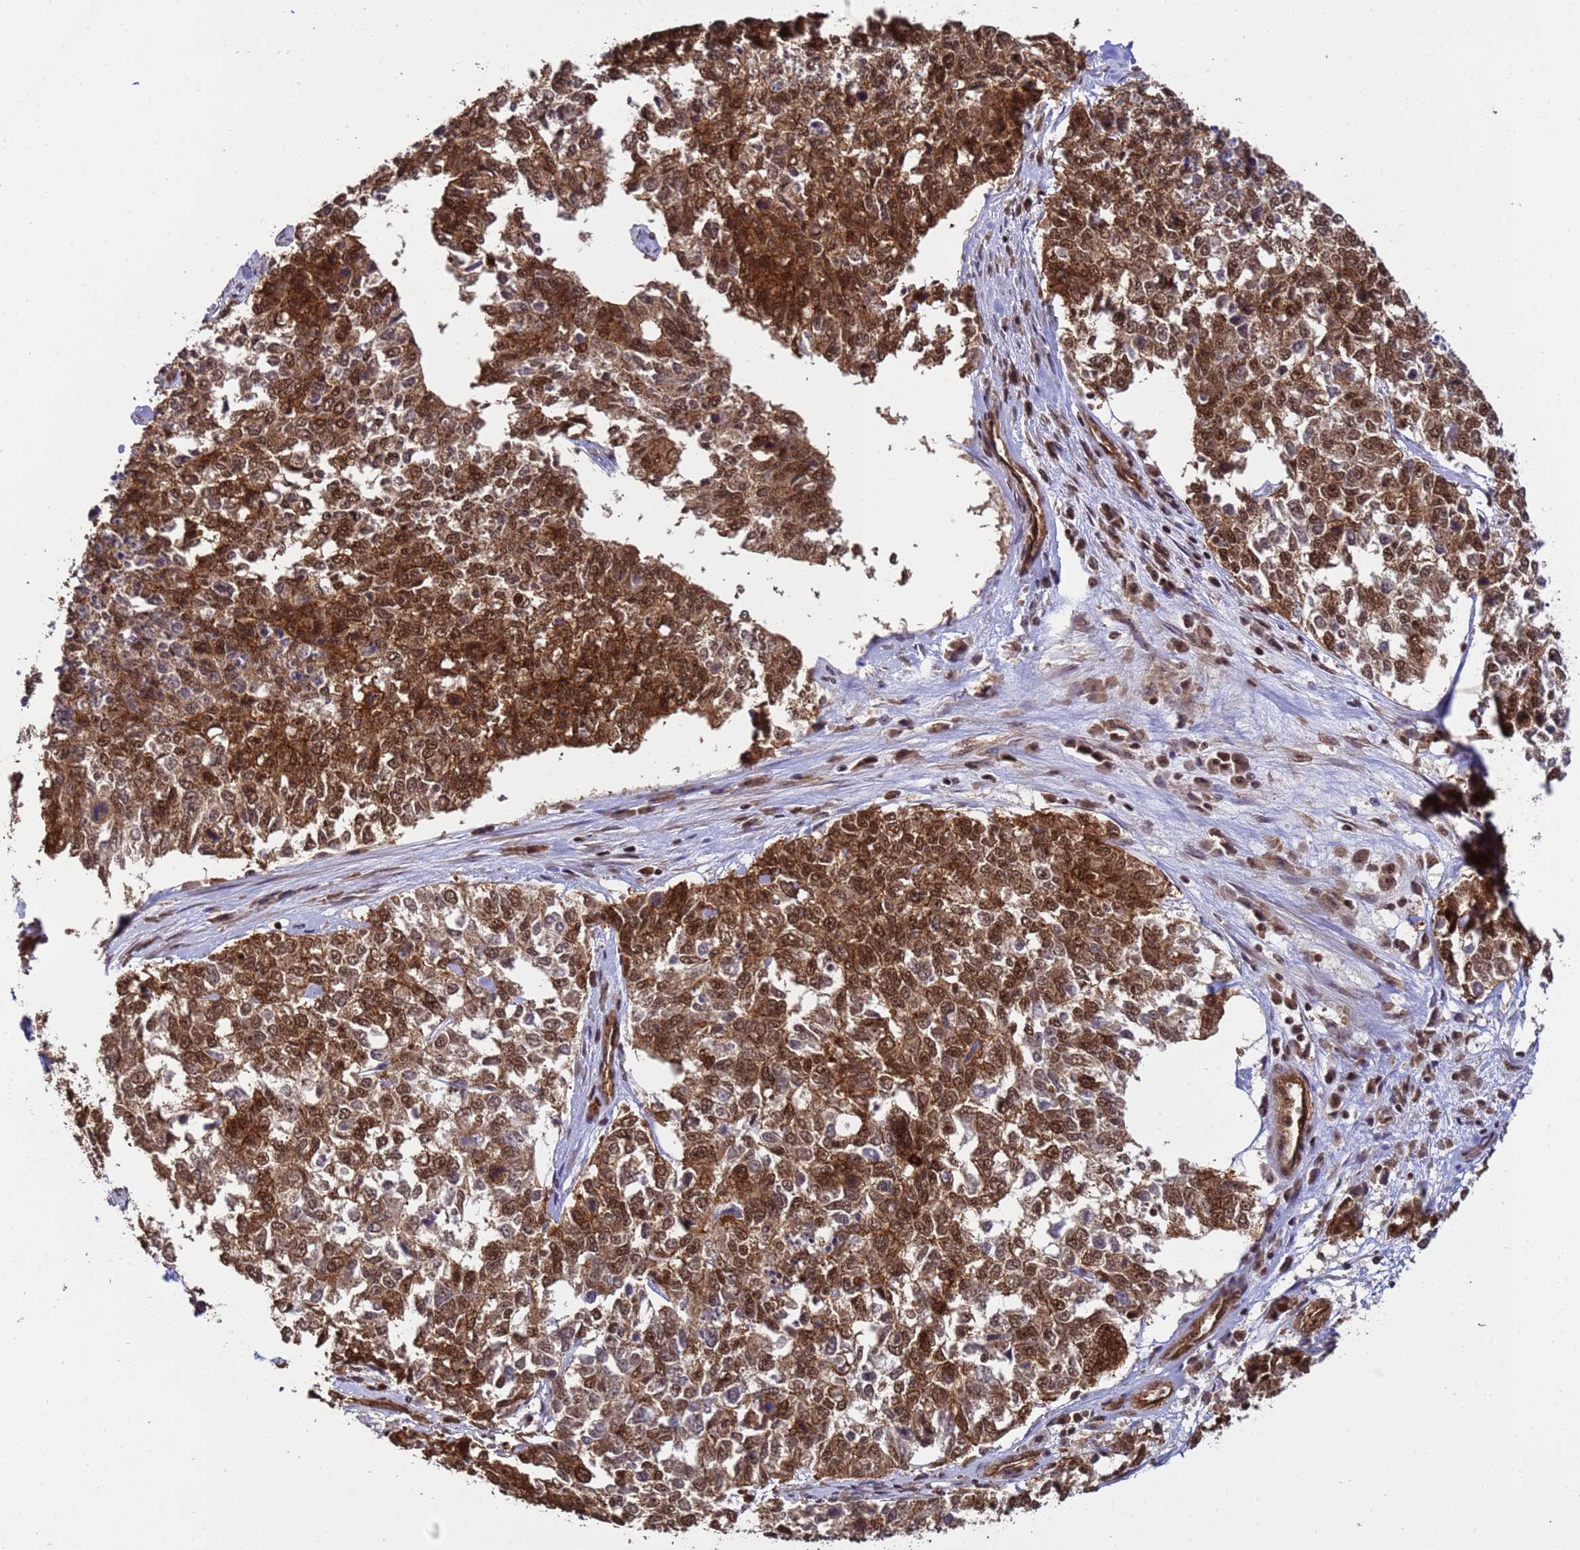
{"staining": {"intensity": "strong", "quantity": ">75%", "location": "cytoplasmic/membranous,nuclear"}, "tissue": "cervical cancer", "cell_type": "Tumor cells", "image_type": "cancer", "snomed": [{"axis": "morphology", "description": "Squamous cell carcinoma, NOS"}, {"axis": "topography", "description": "Cervix"}], "caption": "The photomicrograph displays a brown stain indicating the presence of a protein in the cytoplasmic/membranous and nuclear of tumor cells in cervical squamous cell carcinoma.", "gene": "SYF2", "patient": {"sex": "female", "age": 63}}